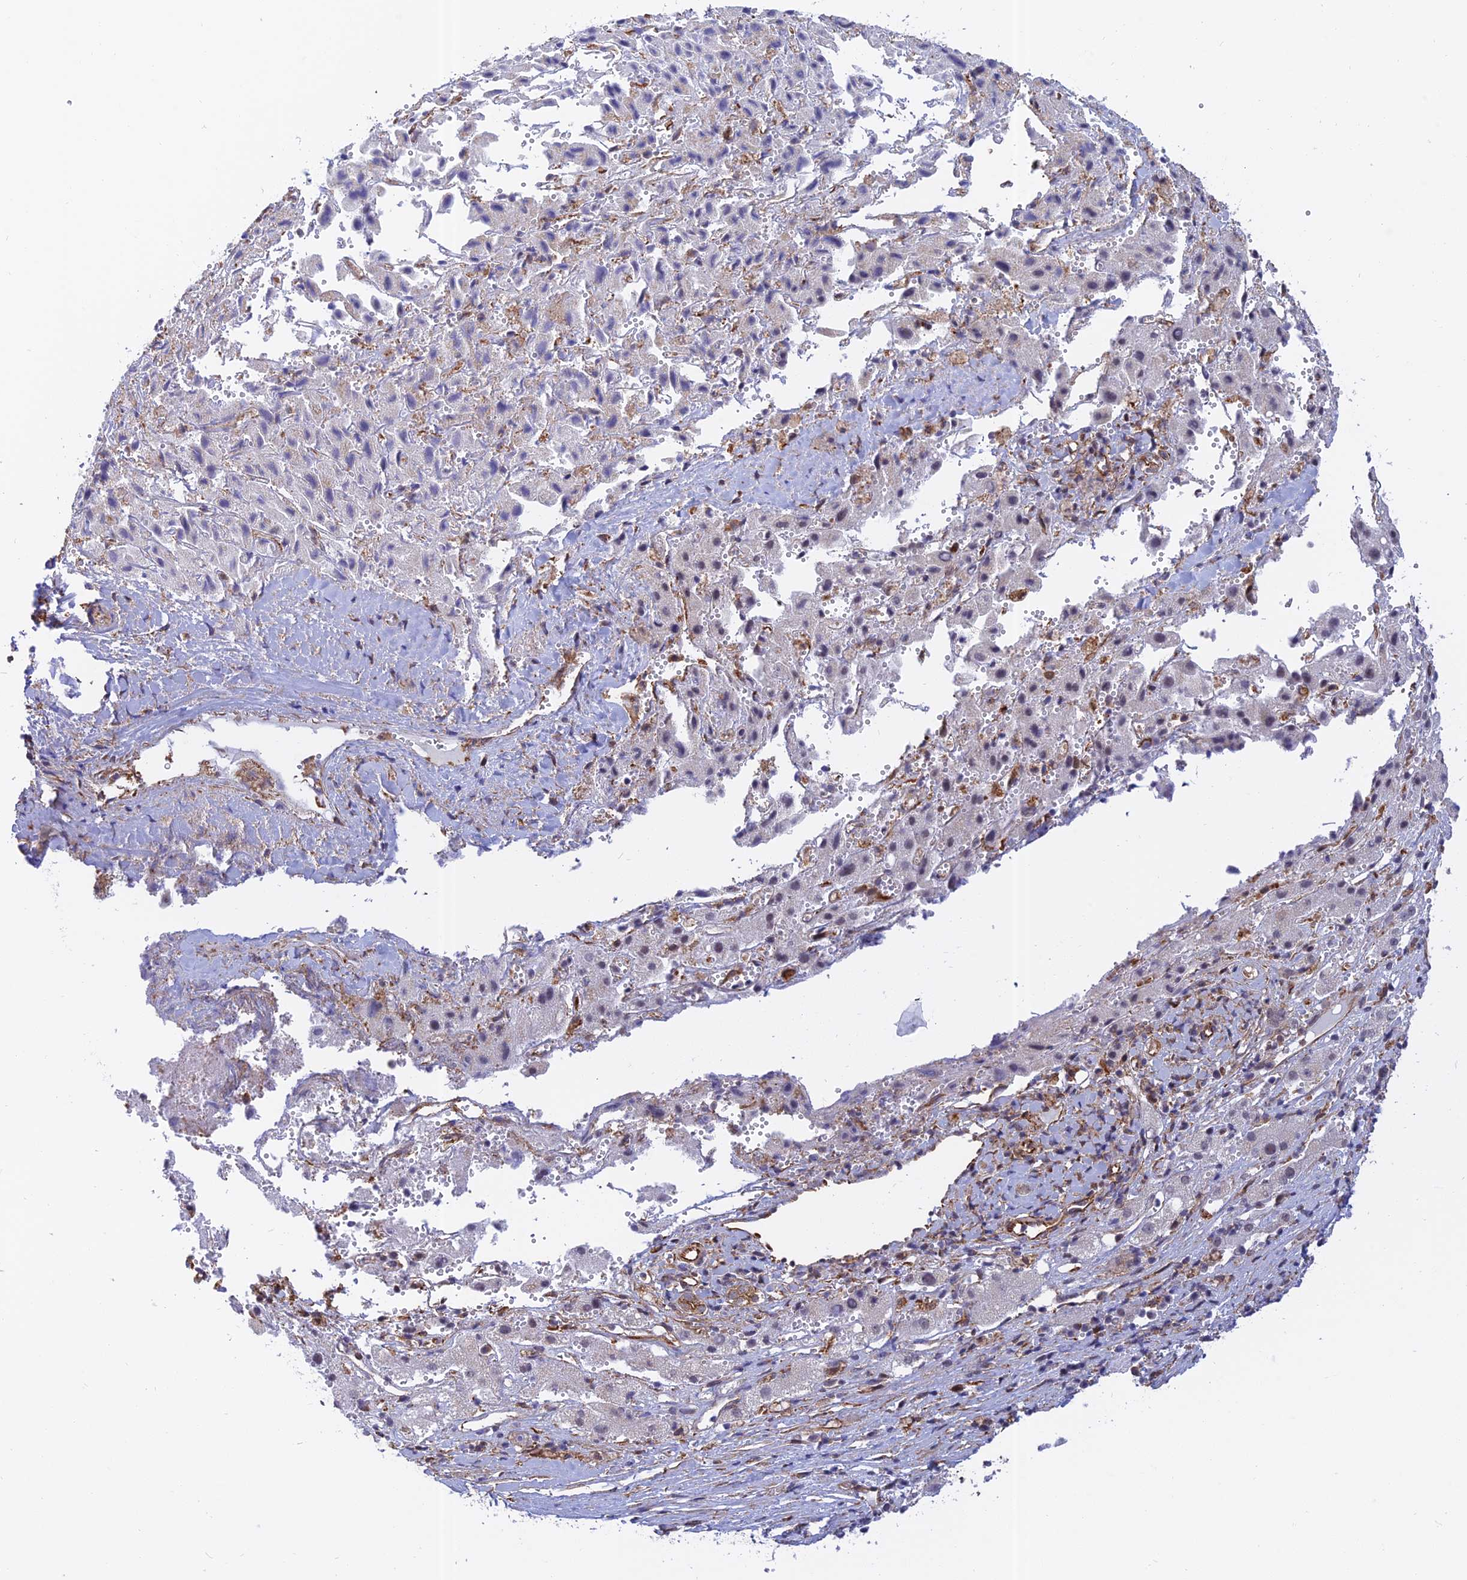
{"staining": {"intensity": "negative", "quantity": "none", "location": "none"}, "tissue": "liver cancer", "cell_type": "Tumor cells", "image_type": "cancer", "snomed": [{"axis": "morphology", "description": "Carcinoma, Hepatocellular, NOS"}, {"axis": "topography", "description": "Liver"}], "caption": "Tumor cells are negative for protein expression in human liver hepatocellular carcinoma. Nuclei are stained in blue.", "gene": "PAGR1", "patient": {"sex": "female", "age": 58}}